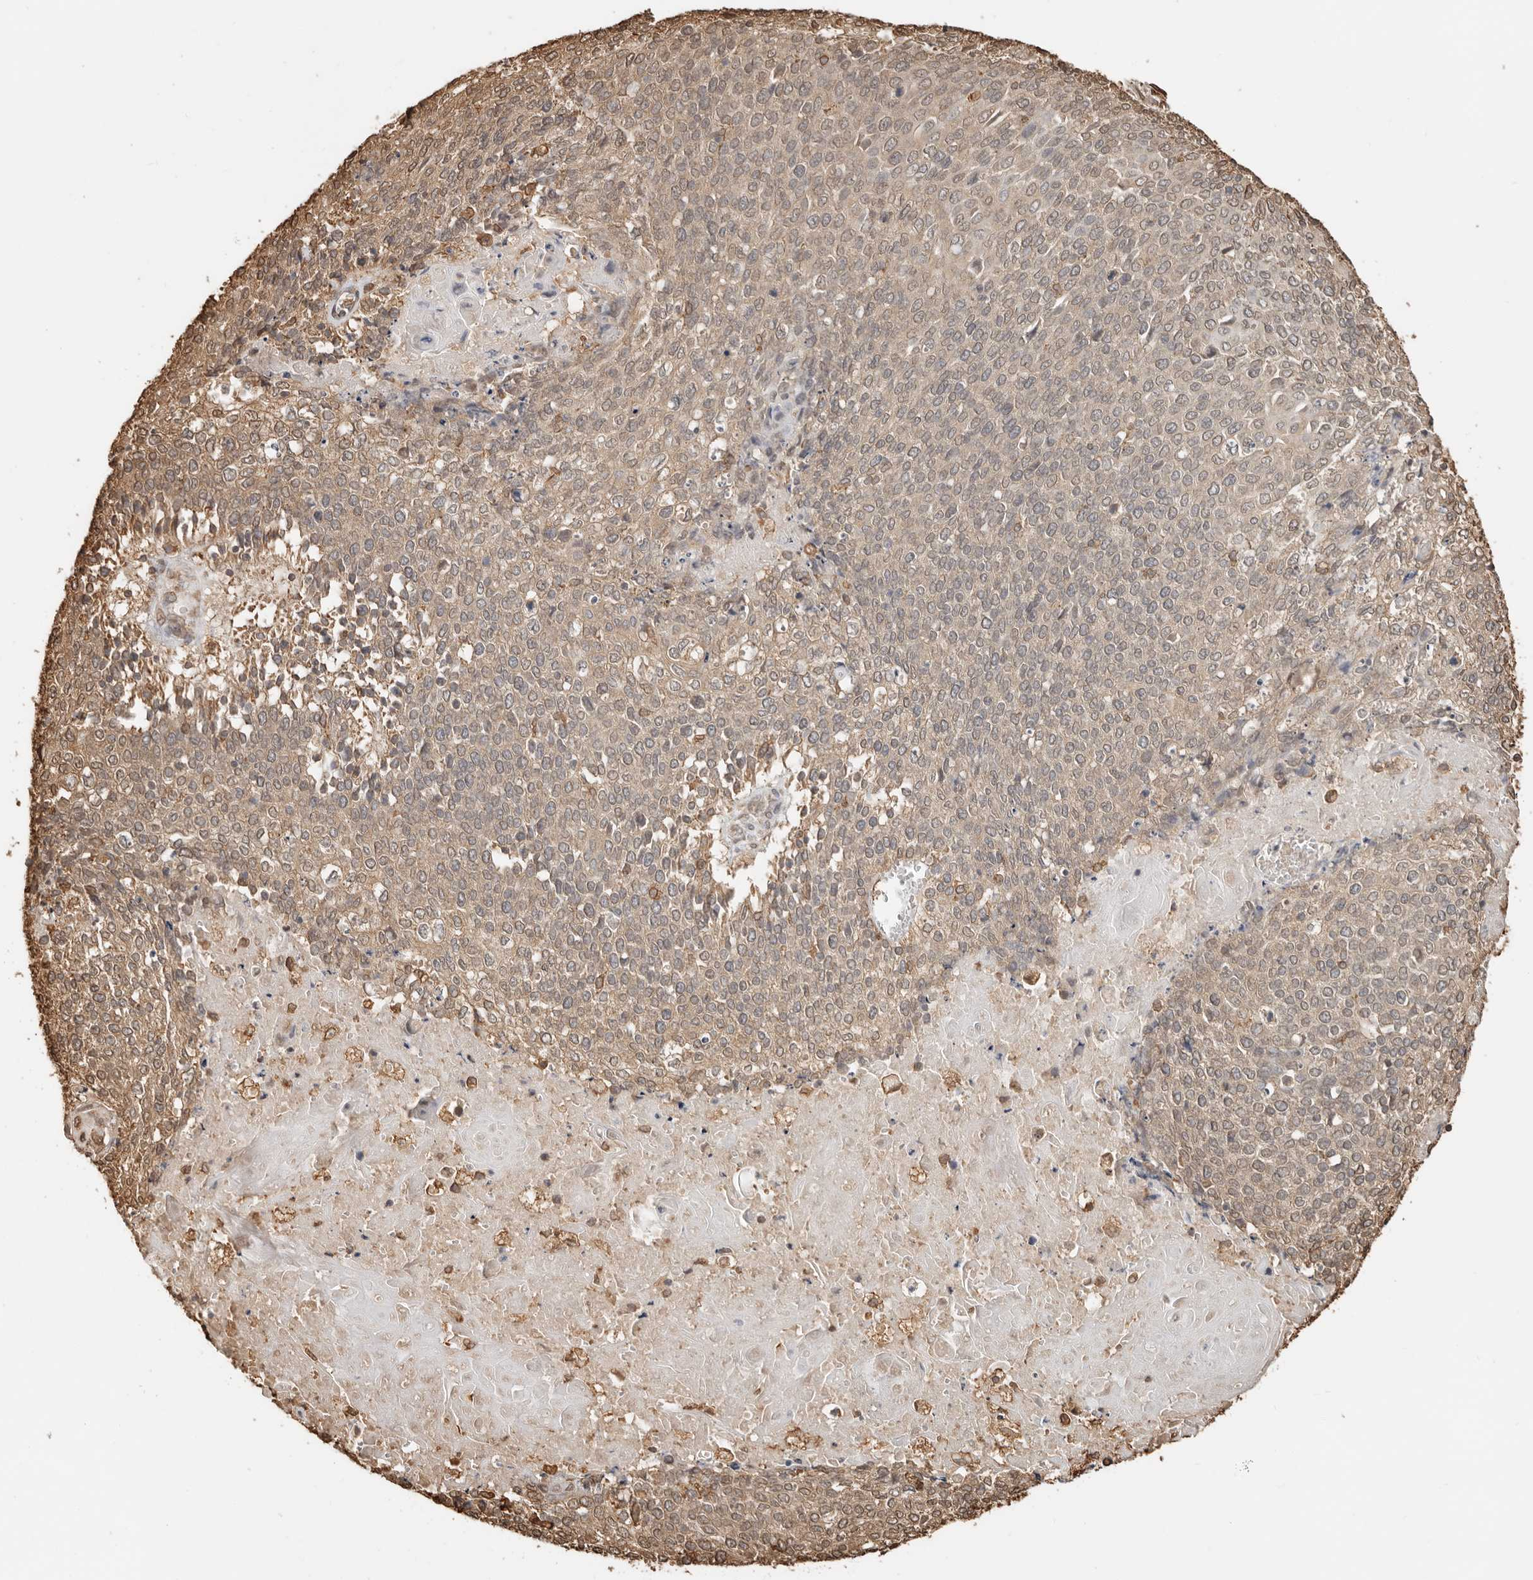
{"staining": {"intensity": "weak", "quantity": ">75%", "location": "cytoplasmic/membranous"}, "tissue": "cervical cancer", "cell_type": "Tumor cells", "image_type": "cancer", "snomed": [{"axis": "morphology", "description": "Squamous cell carcinoma, NOS"}, {"axis": "topography", "description": "Cervix"}], "caption": "Cervical squamous cell carcinoma stained for a protein shows weak cytoplasmic/membranous positivity in tumor cells.", "gene": "ARHGEF10L", "patient": {"sex": "female", "age": 39}}